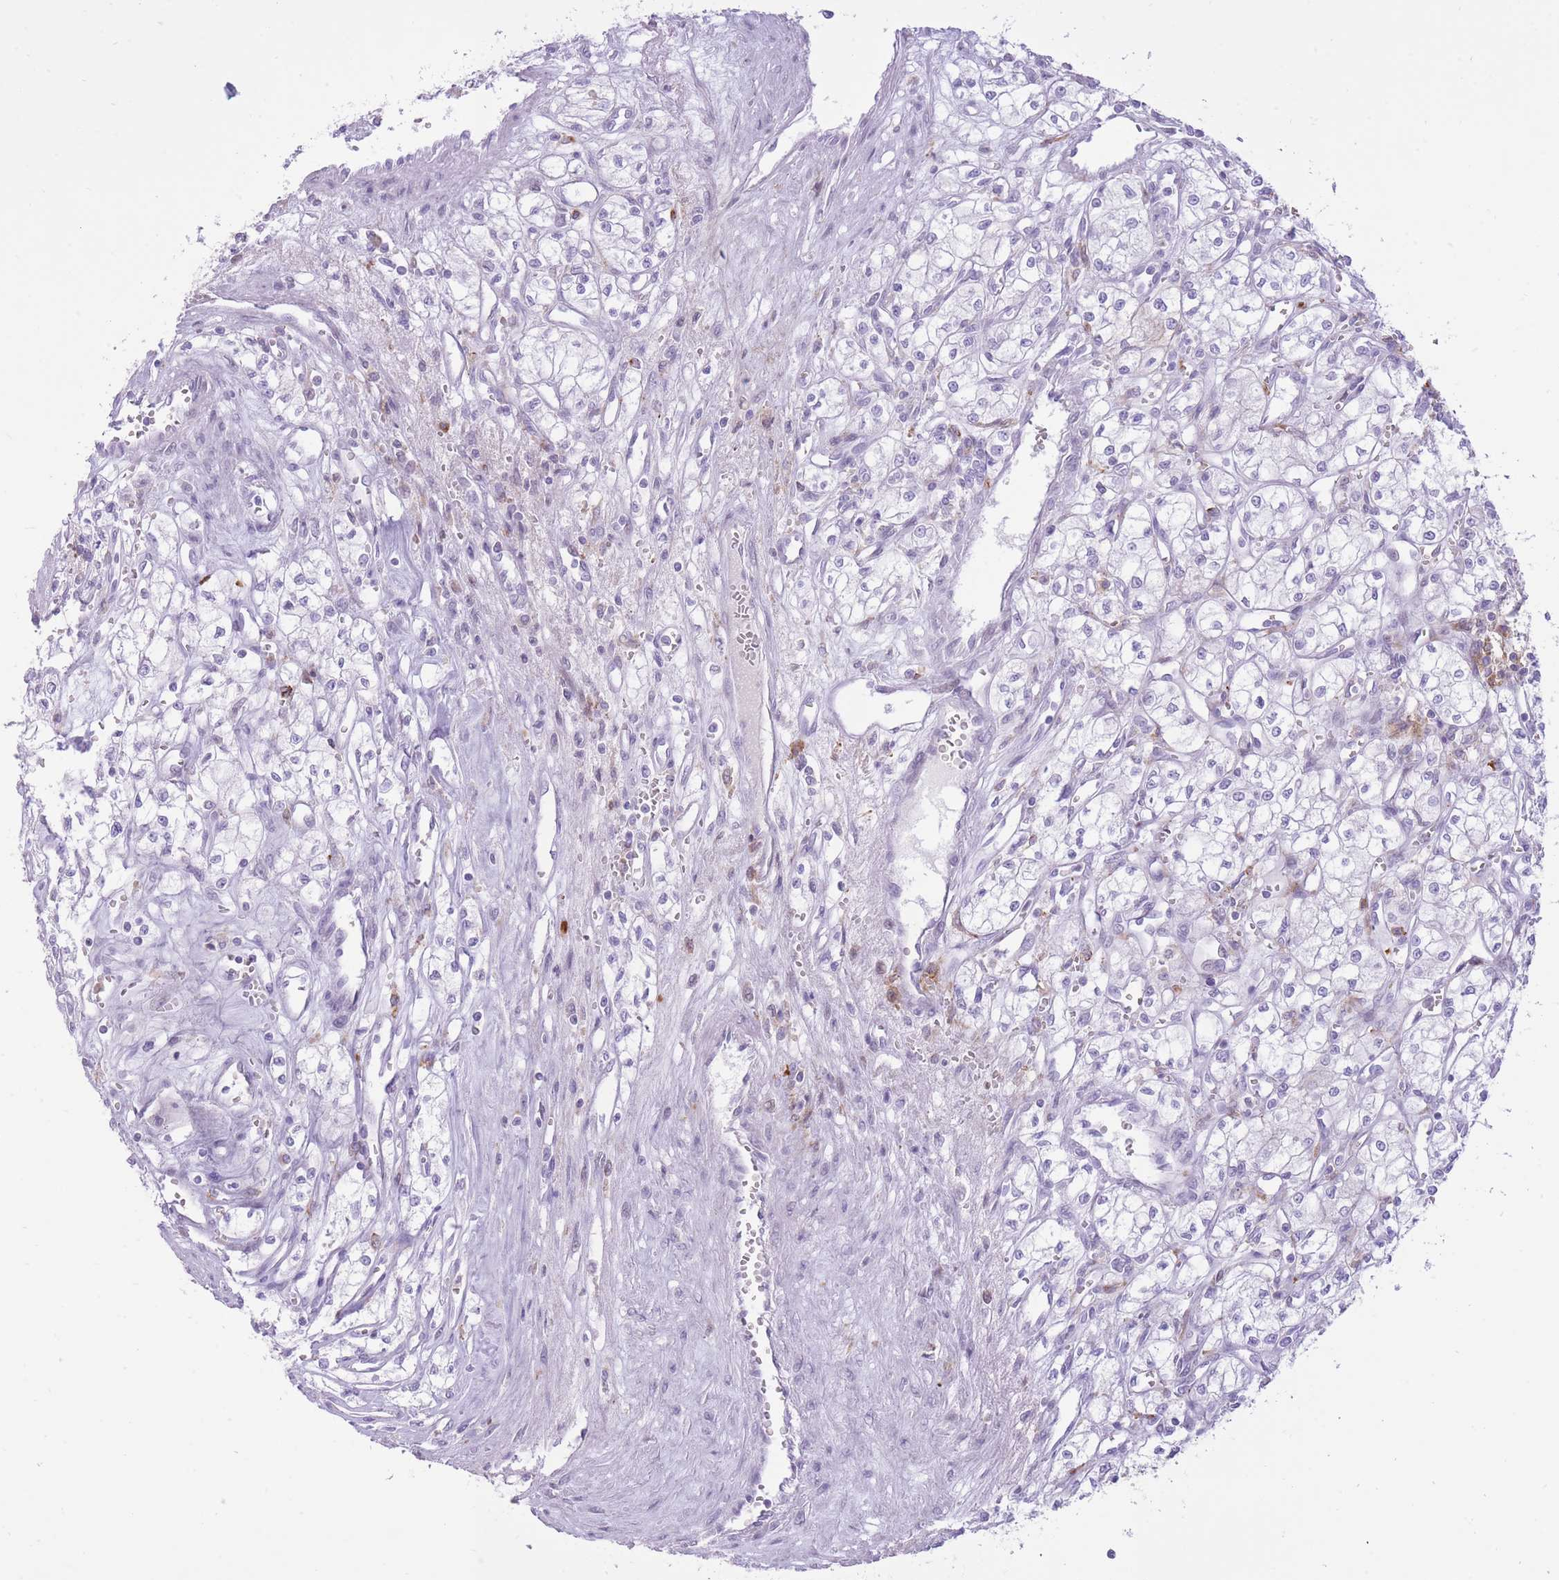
{"staining": {"intensity": "moderate", "quantity": "<25%", "location": "cytoplasmic/membranous"}, "tissue": "renal cancer", "cell_type": "Tumor cells", "image_type": "cancer", "snomed": [{"axis": "morphology", "description": "Adenocarcinoma, NOS"}, {"axis": "topography", "description": "Kidney"}], "caption": "Moderate cytoplasmic/membranous protein expression is appreciated in approximately <25% of tumor cells in adenocarcinoma (renal).", "gene": "MEIS3", "patient": {"sex": "male", "age": 59}}